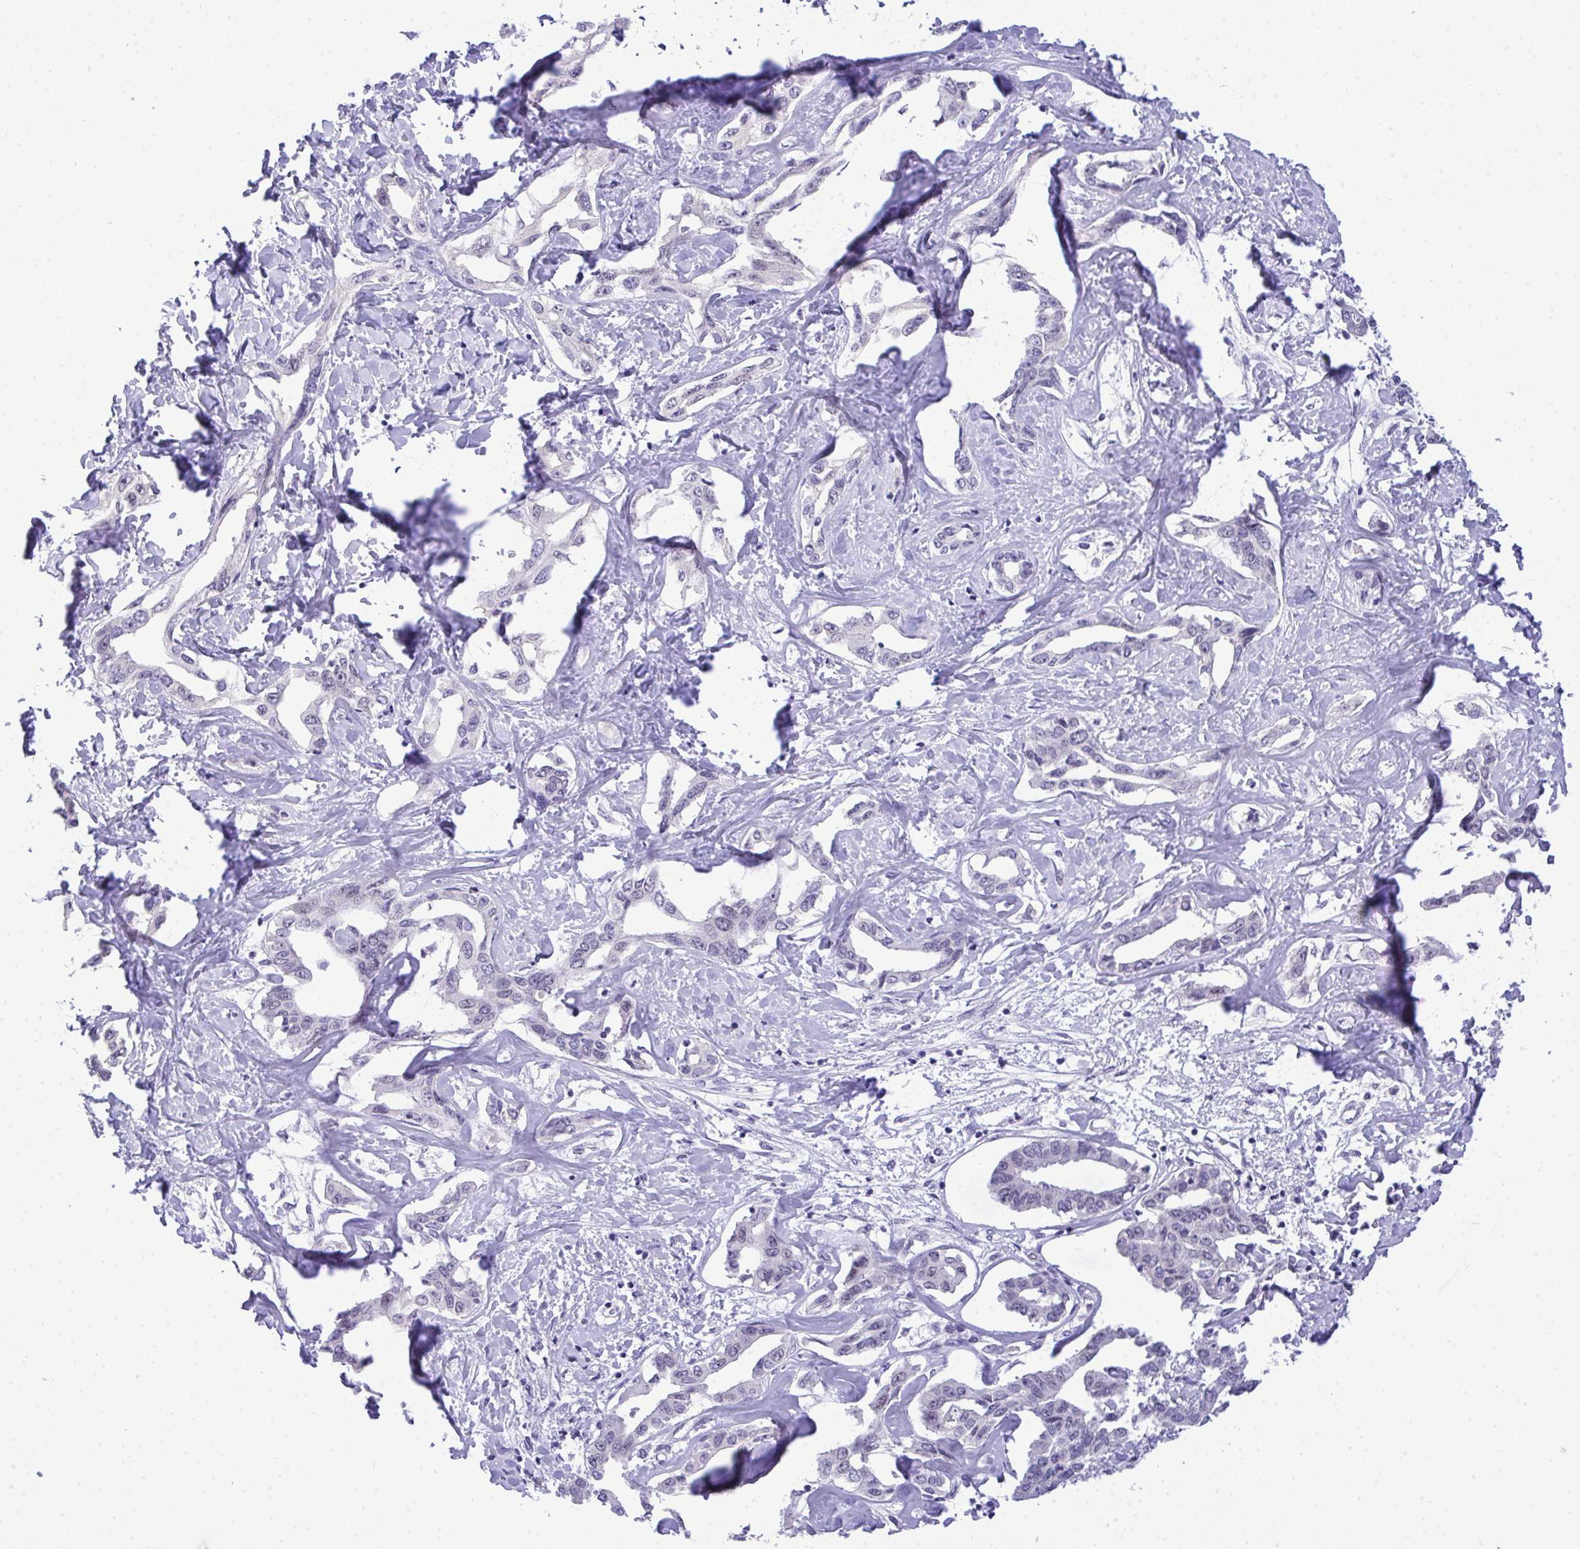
{"staining": {"intensity": "negative", "quantity": "none", "location": "none"}, "tissue": "liver cancer", "cell_type": "Tumor cells", "image_type": "cancer", "snomed": [{"axis": "morphology", "description": "Cholangiocarcinoma"}, {"axis": "topography", "description": "Liver"}], "caption": "High magnification brightfield microscopy of cholangiocarcinoma (liver) stained with DAB (3,3'-diaminobenzidine) (brown) and counterstained with hematoxylin (blue): tumor cells show no significant staining.", "gene": "TEAD4", "patient": {"sex": "male", "age": 59}}